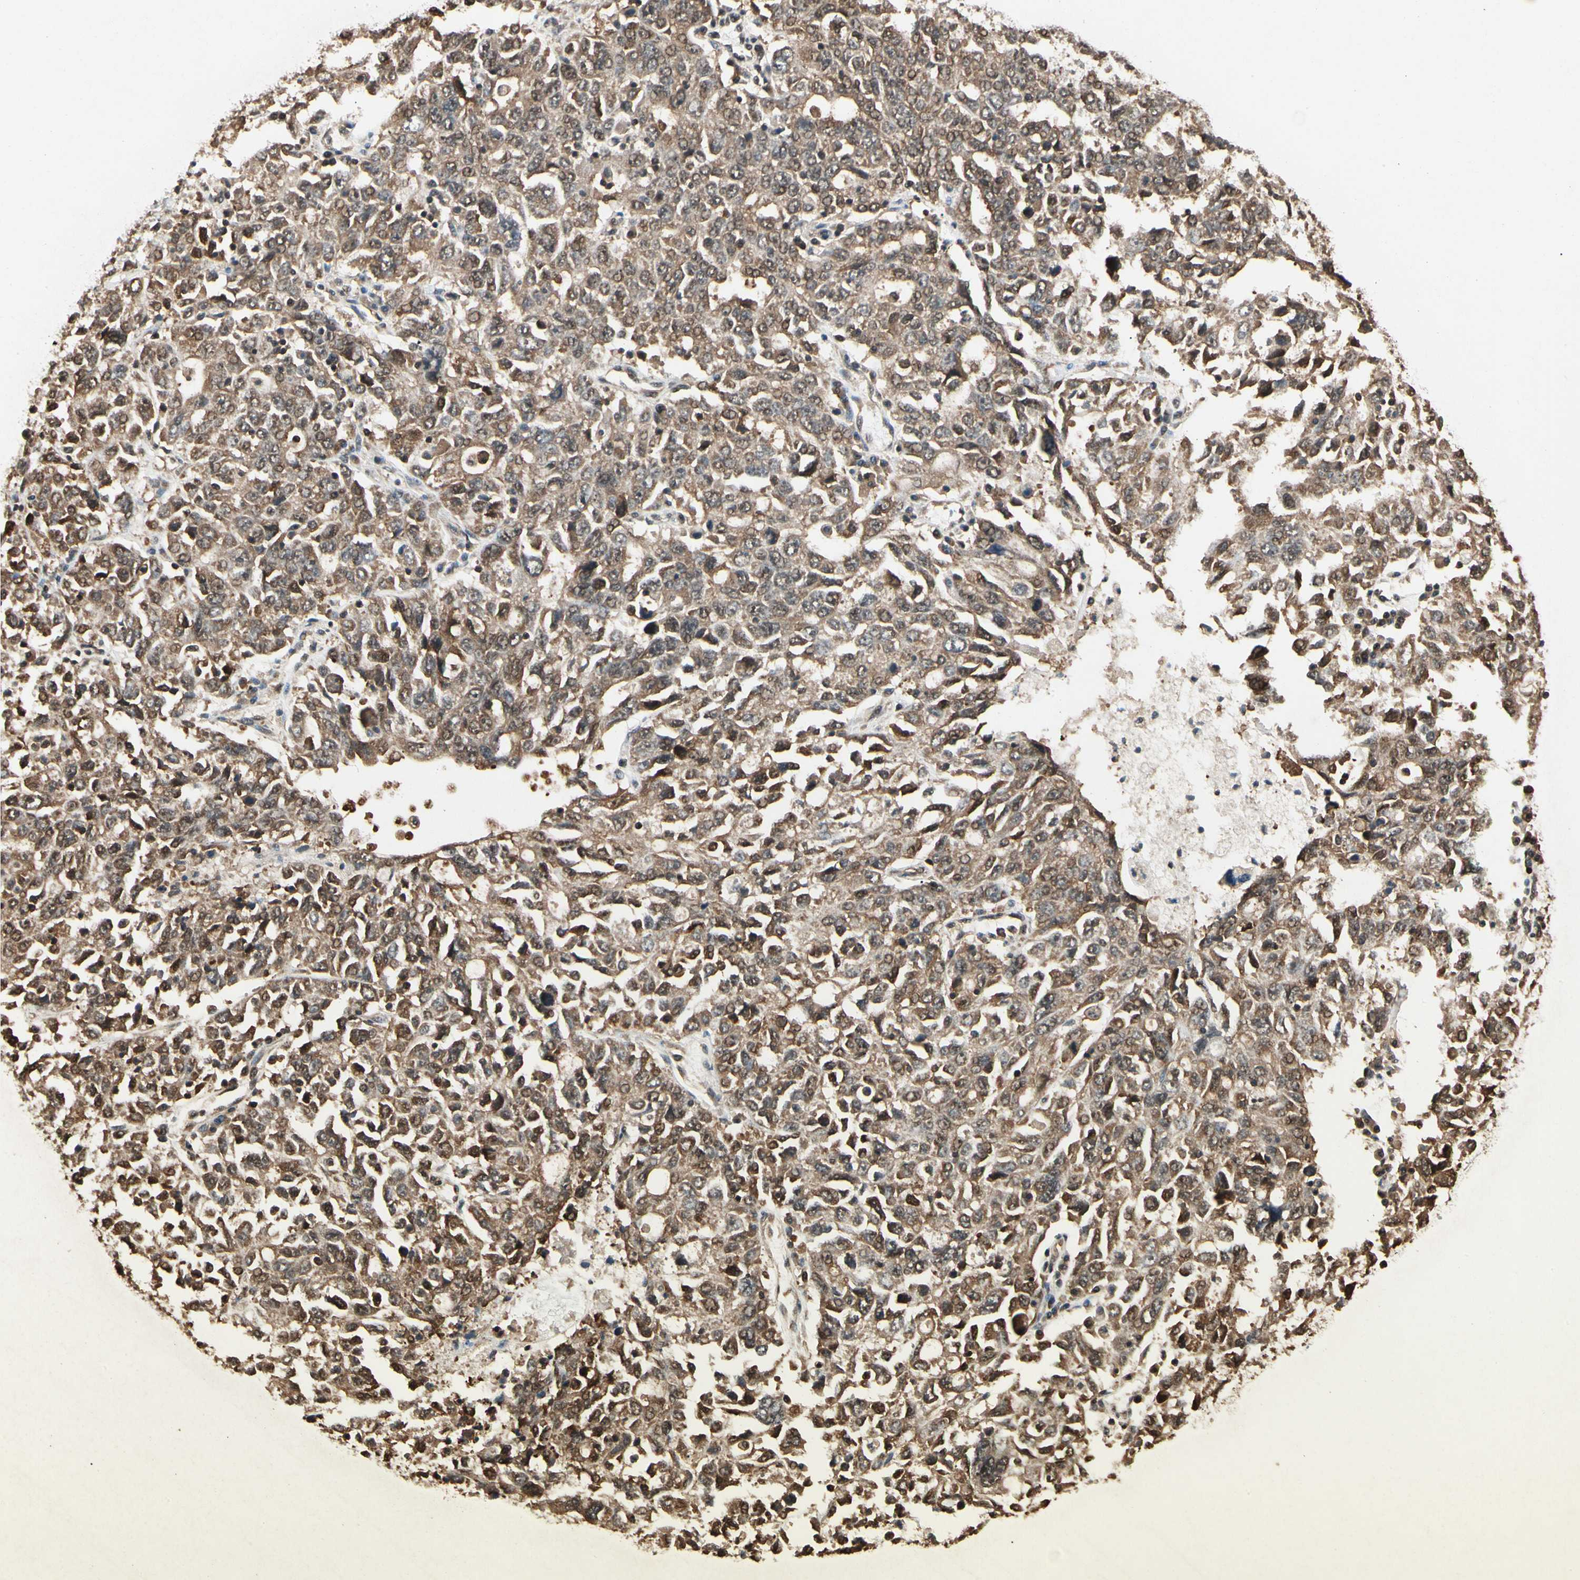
{"staining": {"intensity": "moderate", "quantity": ">75%", "location": "cytoplasmic/membranous"}, "tissue": "ovarian cancer", "cell_type": "Tumor cells", "image_type": "cancer", "snomed": [{"axis": "morphology", "description": "Carcinoma, endometroid"}, {"axis": "topography", "description": "Ovary"}], "caption": "The image reveals immunohistochemical staining of ovarian cancer. There is moderate cytoplasmic/membranous staining is present in approximately >75% of tumor cells.", "gene": "YWHAQ", "patient": {"sex": "female", "age": 62}}